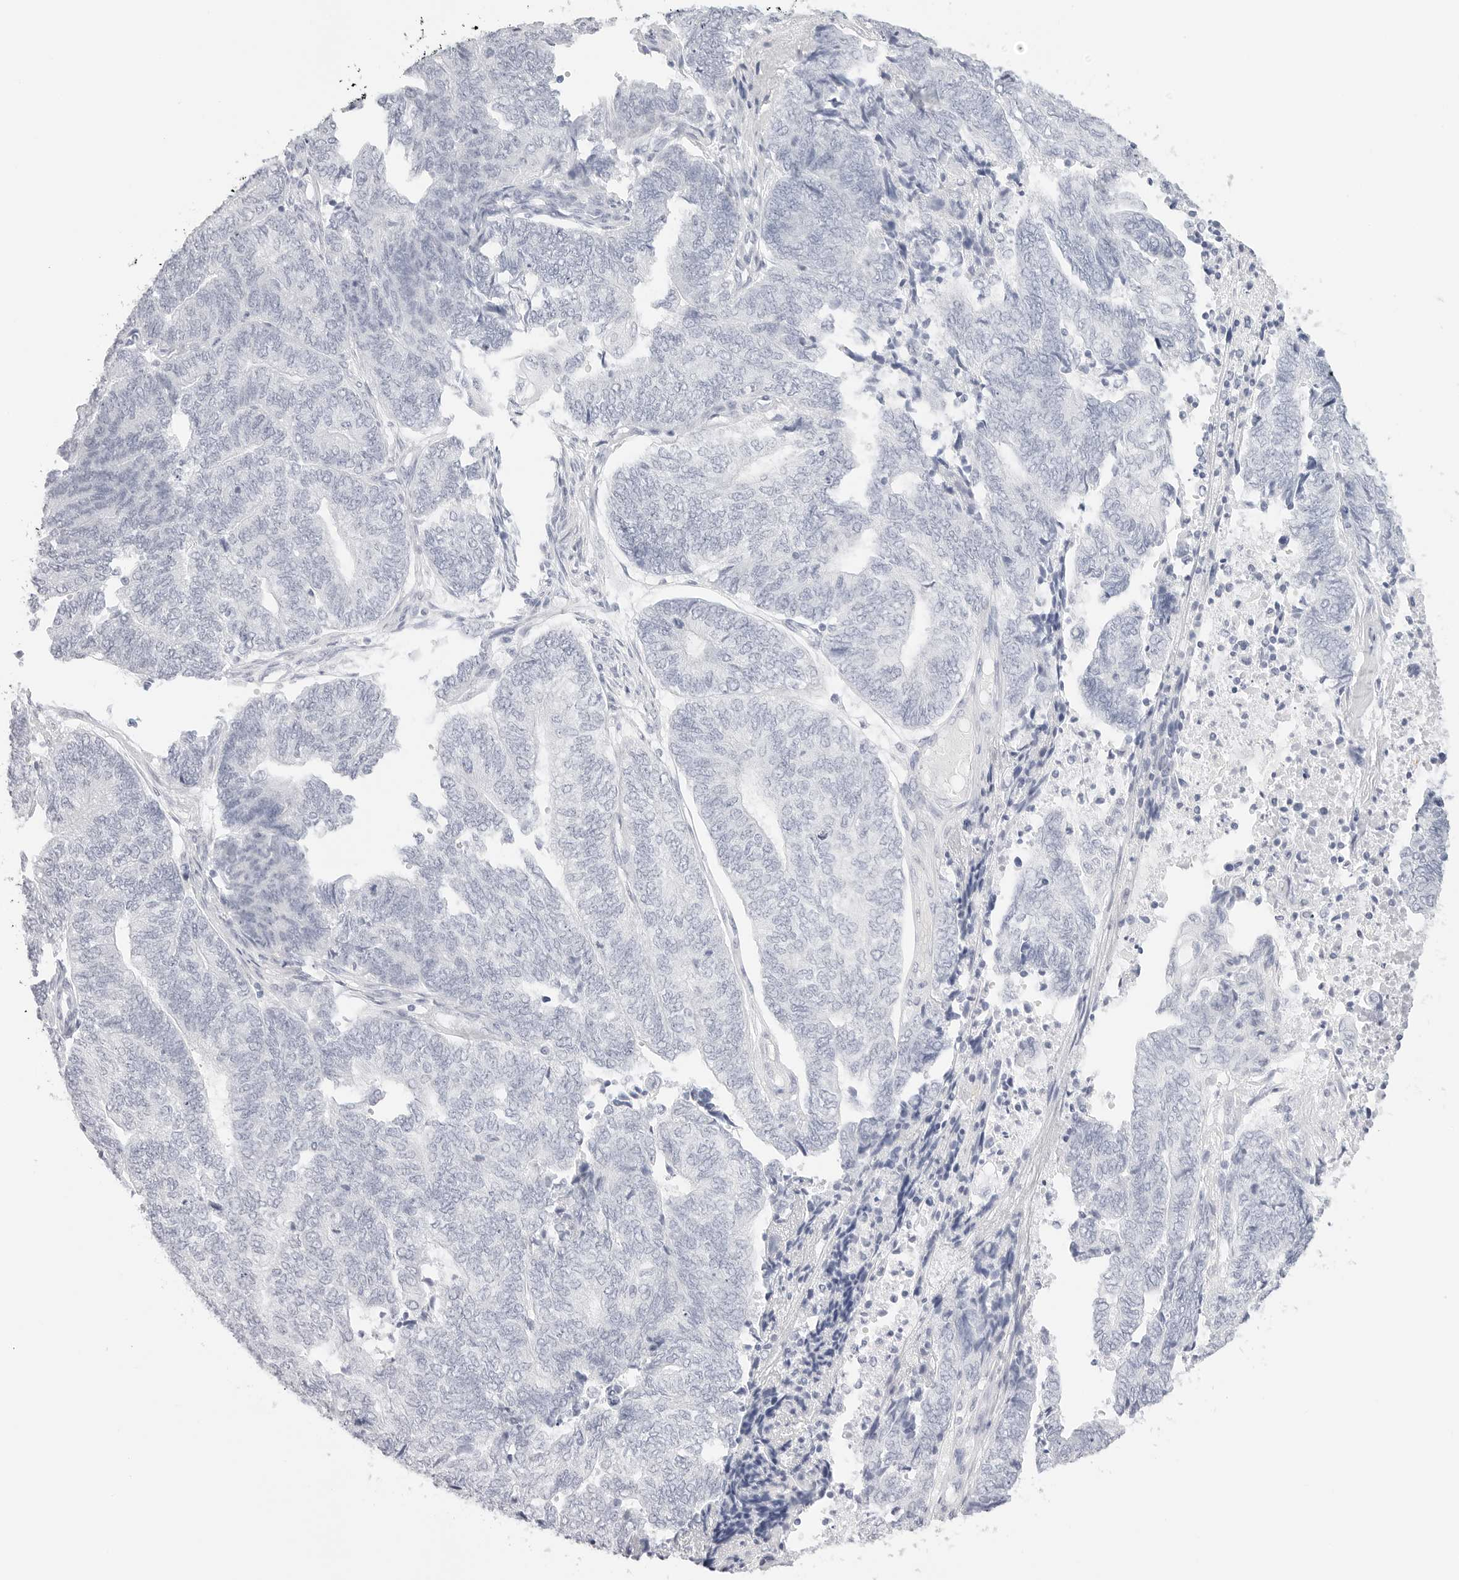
{"staining": {"intensity": "negative", "quantity": "none", "location": "none"}, "tissue": "endometrial cancer", "cell_type": "Tumor cells", "image_type": "cancer", "snomed": [{"axis": "morphology", "description": "Adenocarcinoma, NOS"}, {"axis": "topography", "description": "Uterus"}, {"axis": "topography", "description": "Endometrium"}], "caption": "This is a micrograph of immunohistochemistry staining of endometrial adenocarcinoma, which shows no expression in tumor cells.", "gene": "TFF2", "patient": {"sex": "female", "age": 70}}